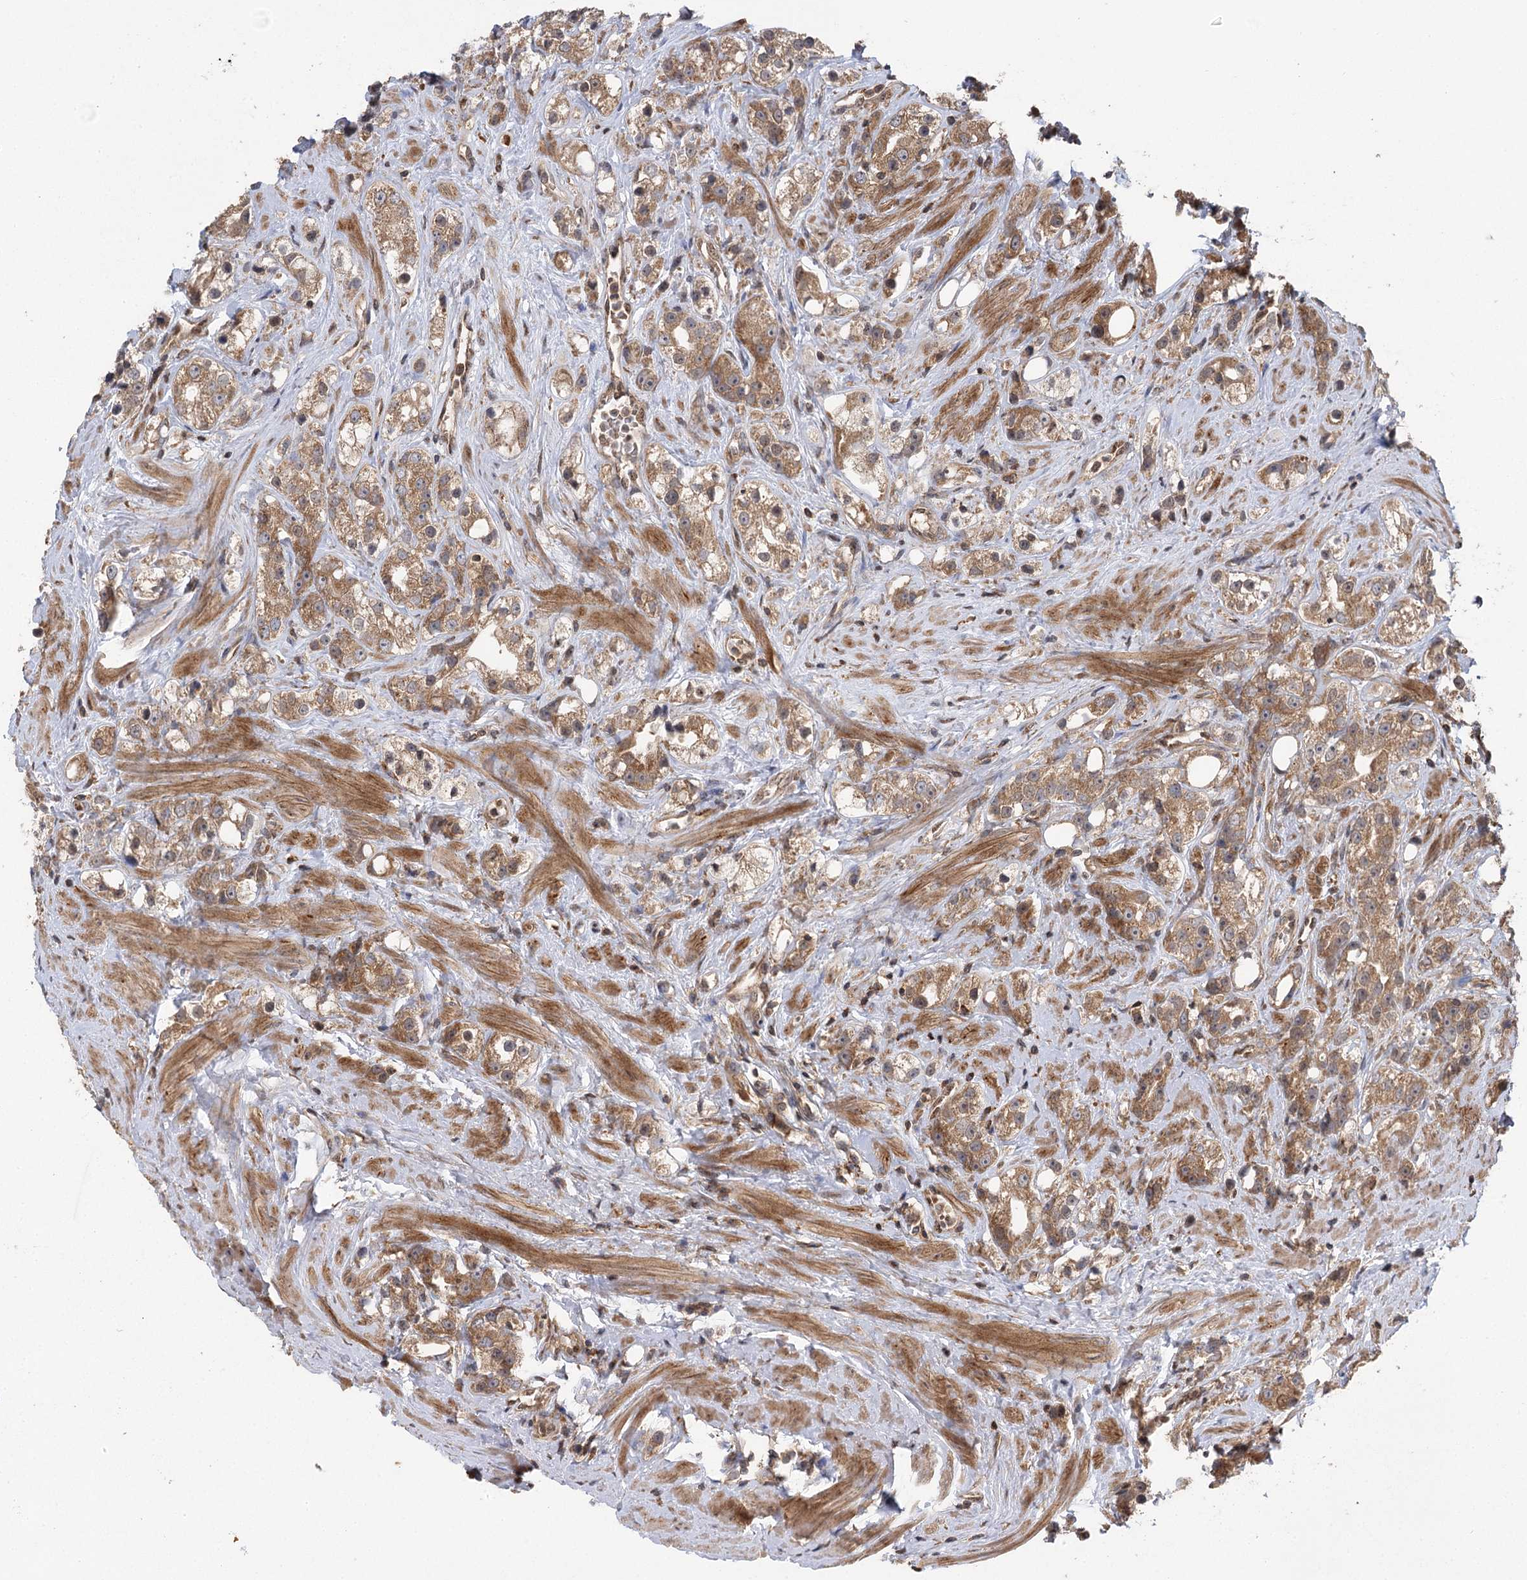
{"staining": {"intensity": "moderate", "quantity": ">75%", "location": "cytoplasmic/membranous"}, "tissue": "prostate cancer", "cell_type": "Tumor cells", "image_type": "cancer", "snomed": [{"axis": "morphology", "description": "Adenocarcinoma, NOS"}, {"axis": "topography", "description": "Prostate"}], "caption": "Immunohistochemical staining of human adenocarcinoma (prostate) demonstrates medium levels of moderate cytoplasmic/membranous protein staining in approximately >75% of tumor cells. Nuclei are stained in blue.", "gene": "C12orf4", "patient": {"sex": "male", "age": 79}}